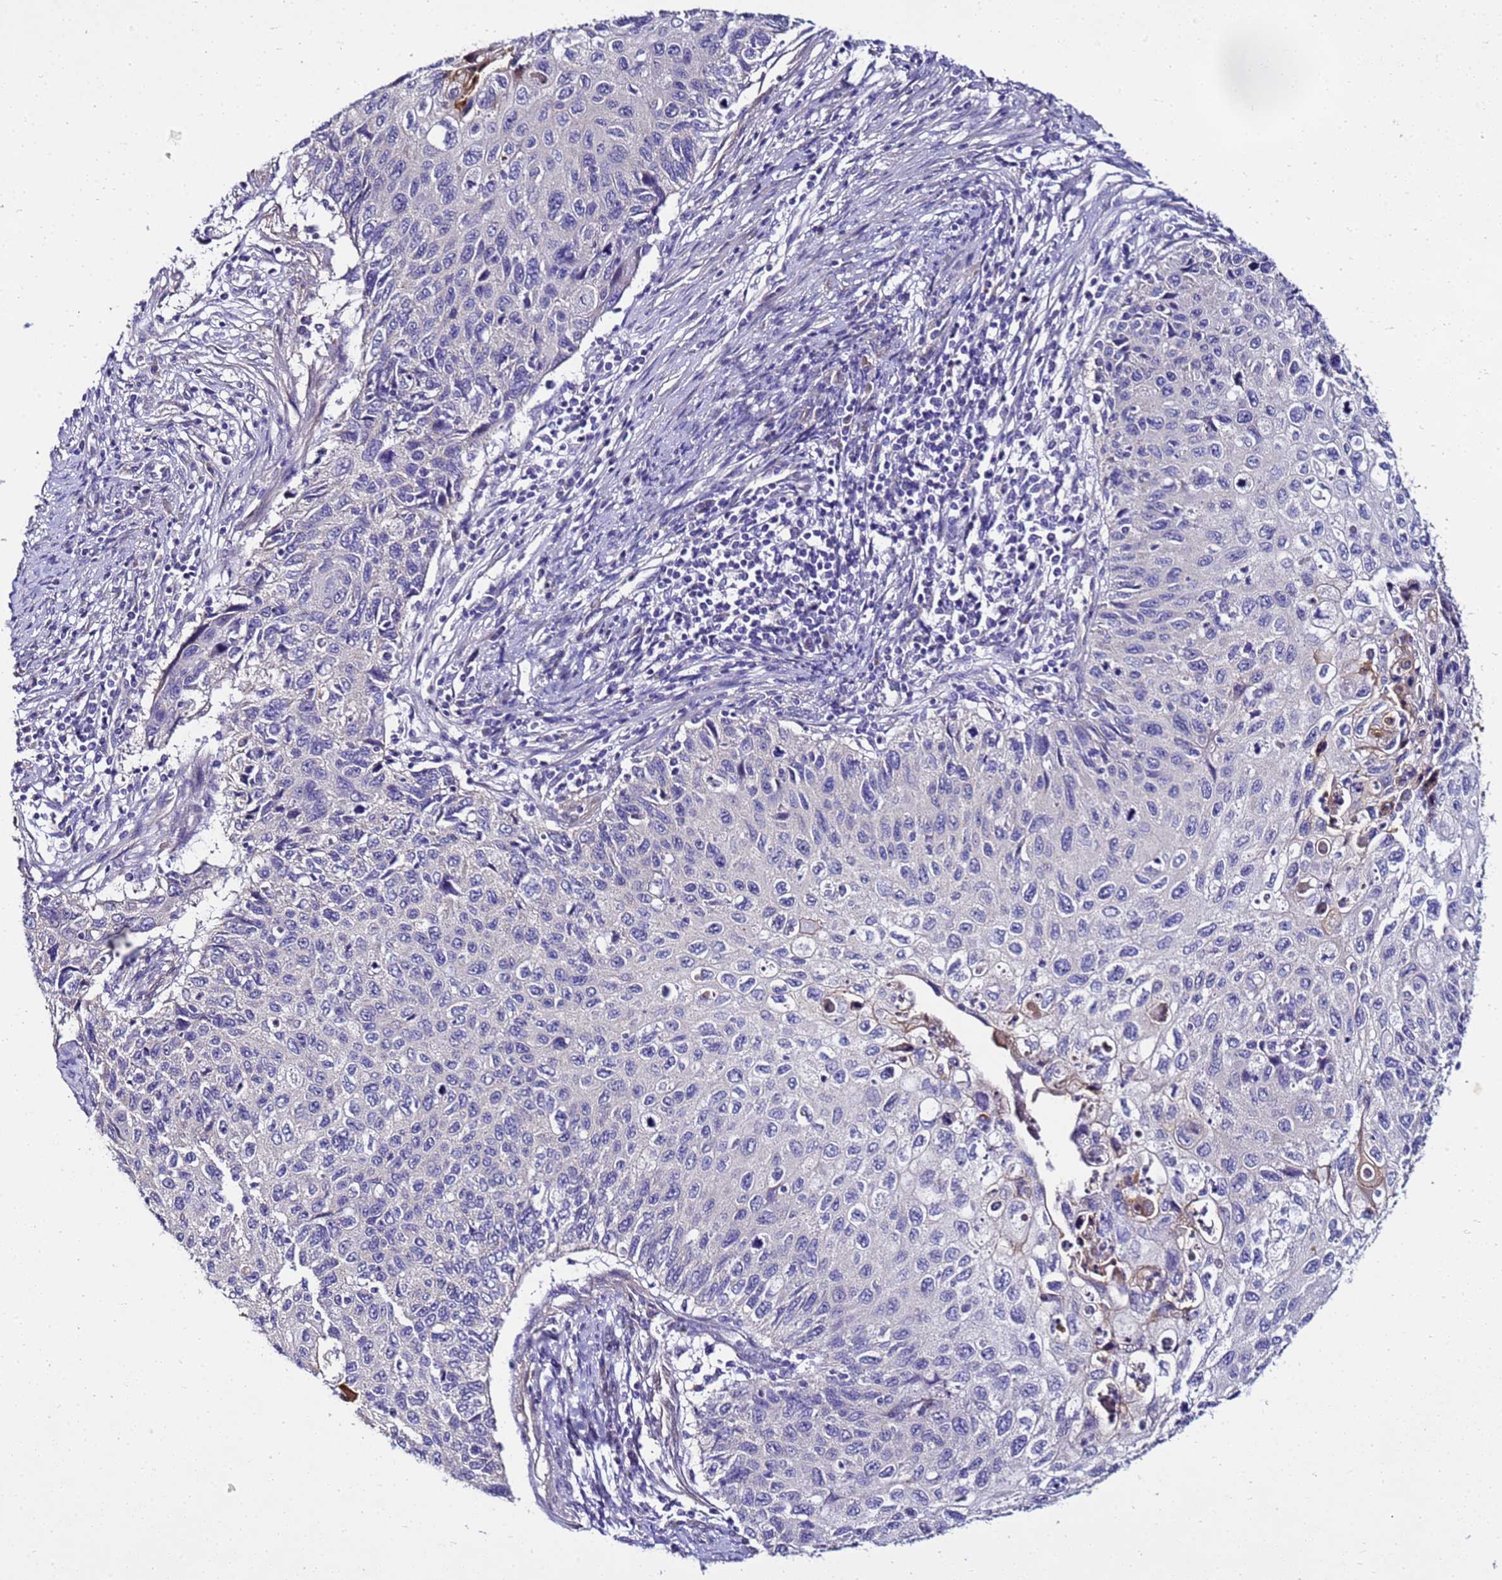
{"staining": {"intensity": "negative", "quantity": "none", "location": "none"}, "tissue": "cervical cancer", "cell_type": "Tumor cells", "image_type": "cancer", "snomed": [{"axis": "morphology", "description": "Squamous cell carcinoma, NOS"}, {"axis": "topography", "description": "Cervix"}], "caption": "This is a histopathology image of IHC staining of cervical cancer, which shows no staining in tumor cells.", "gene": "FAM166B", "patient": {"sex": "female", "age": 70}}